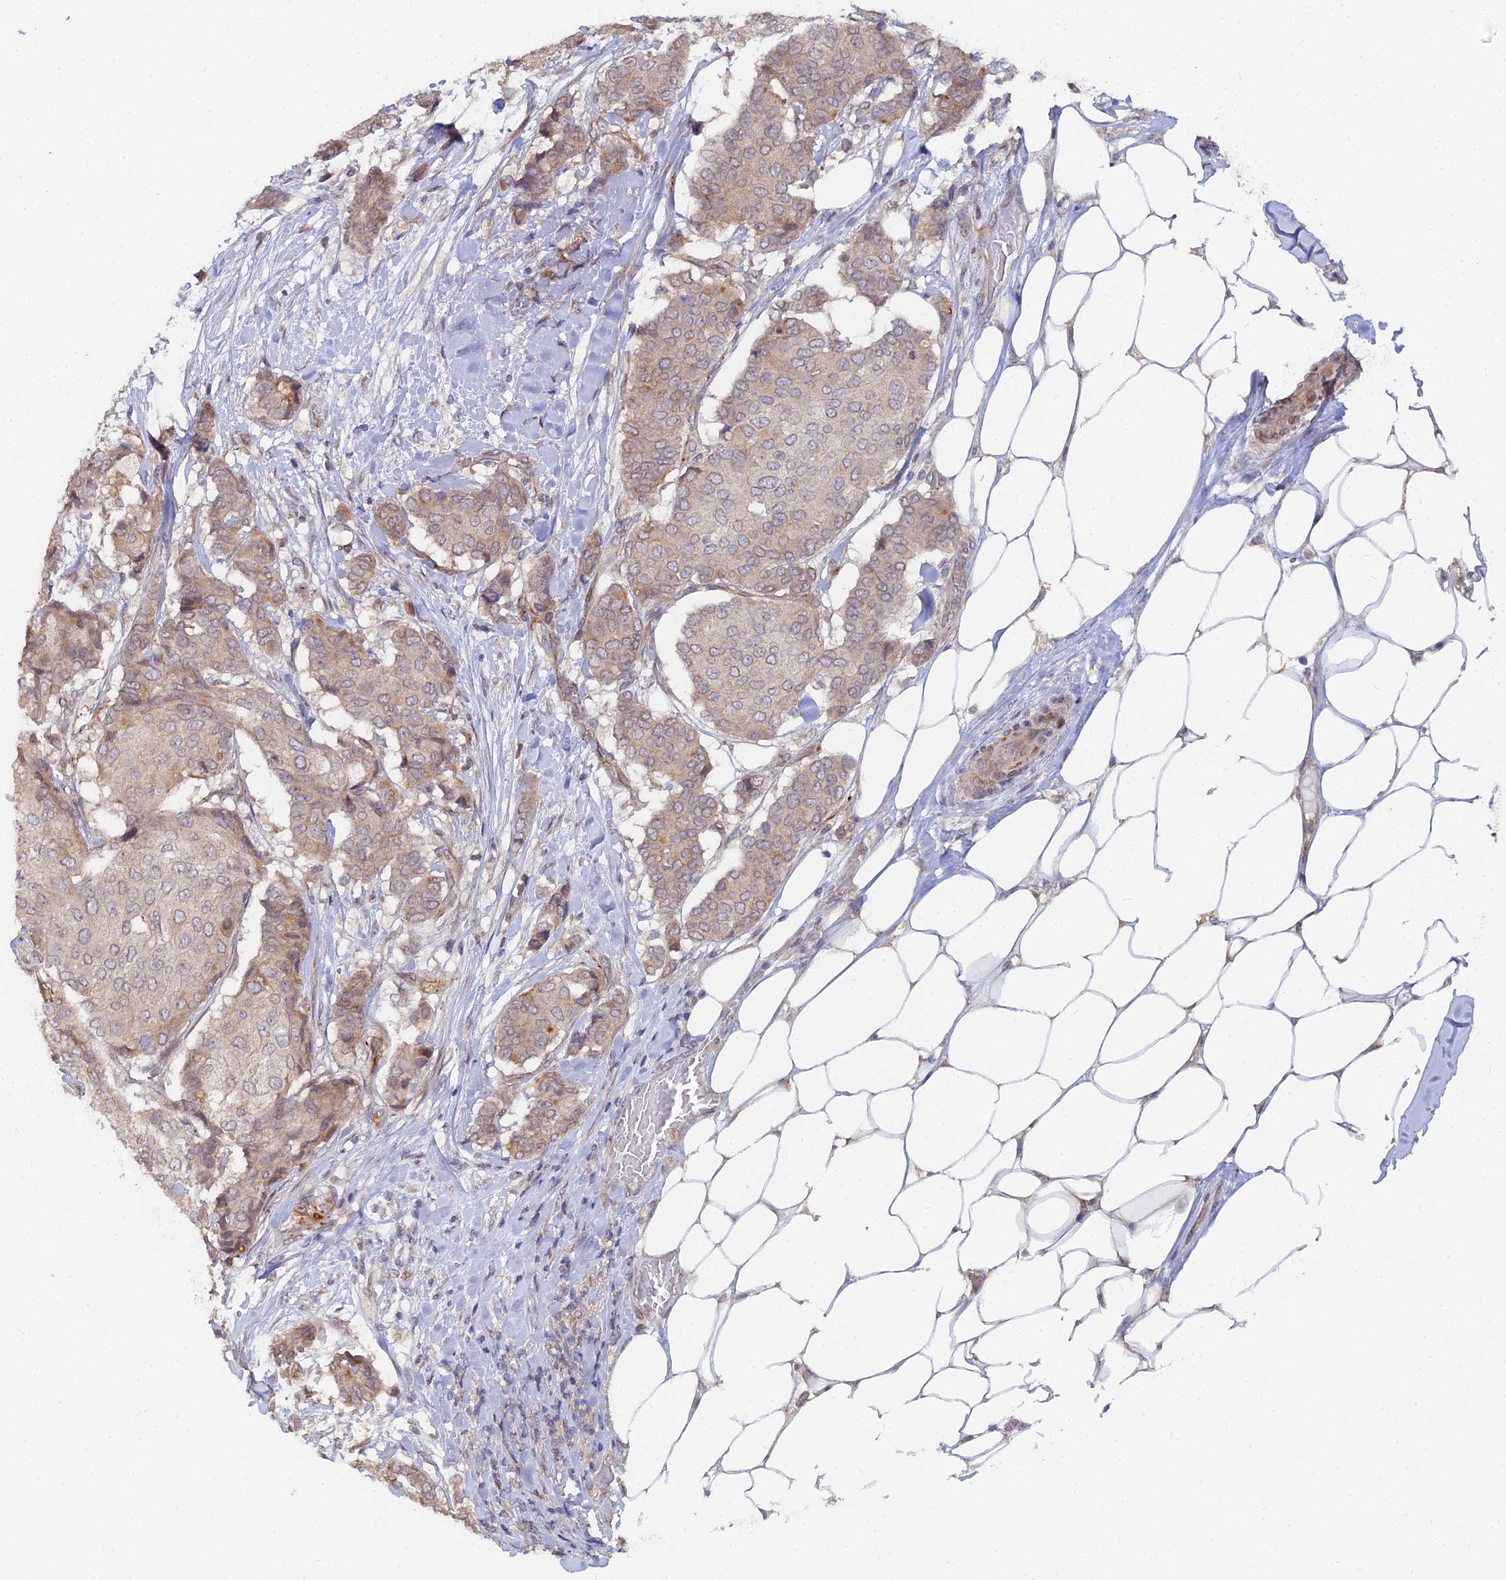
{"staining": {"intensity": "weak", "quantity": "<25%", "location": "cytoplasmic/membranous"}, "tissue": "breast cancer", "cell_type": "Tumor cells", "image_type": "cancer", "snomed": [{"axis": "morphology", "description": "Duct carcinoma"}, {"axis": "topography", "description": "Breast"}], "caption": "This is an immunohistochemistry (IHC) micrograph of breast infiltrating ductal carcinoma. There is no positivity in tumor cells.", "gene": "C4orf19", "patient": {"sex": "female", "age": 75}}